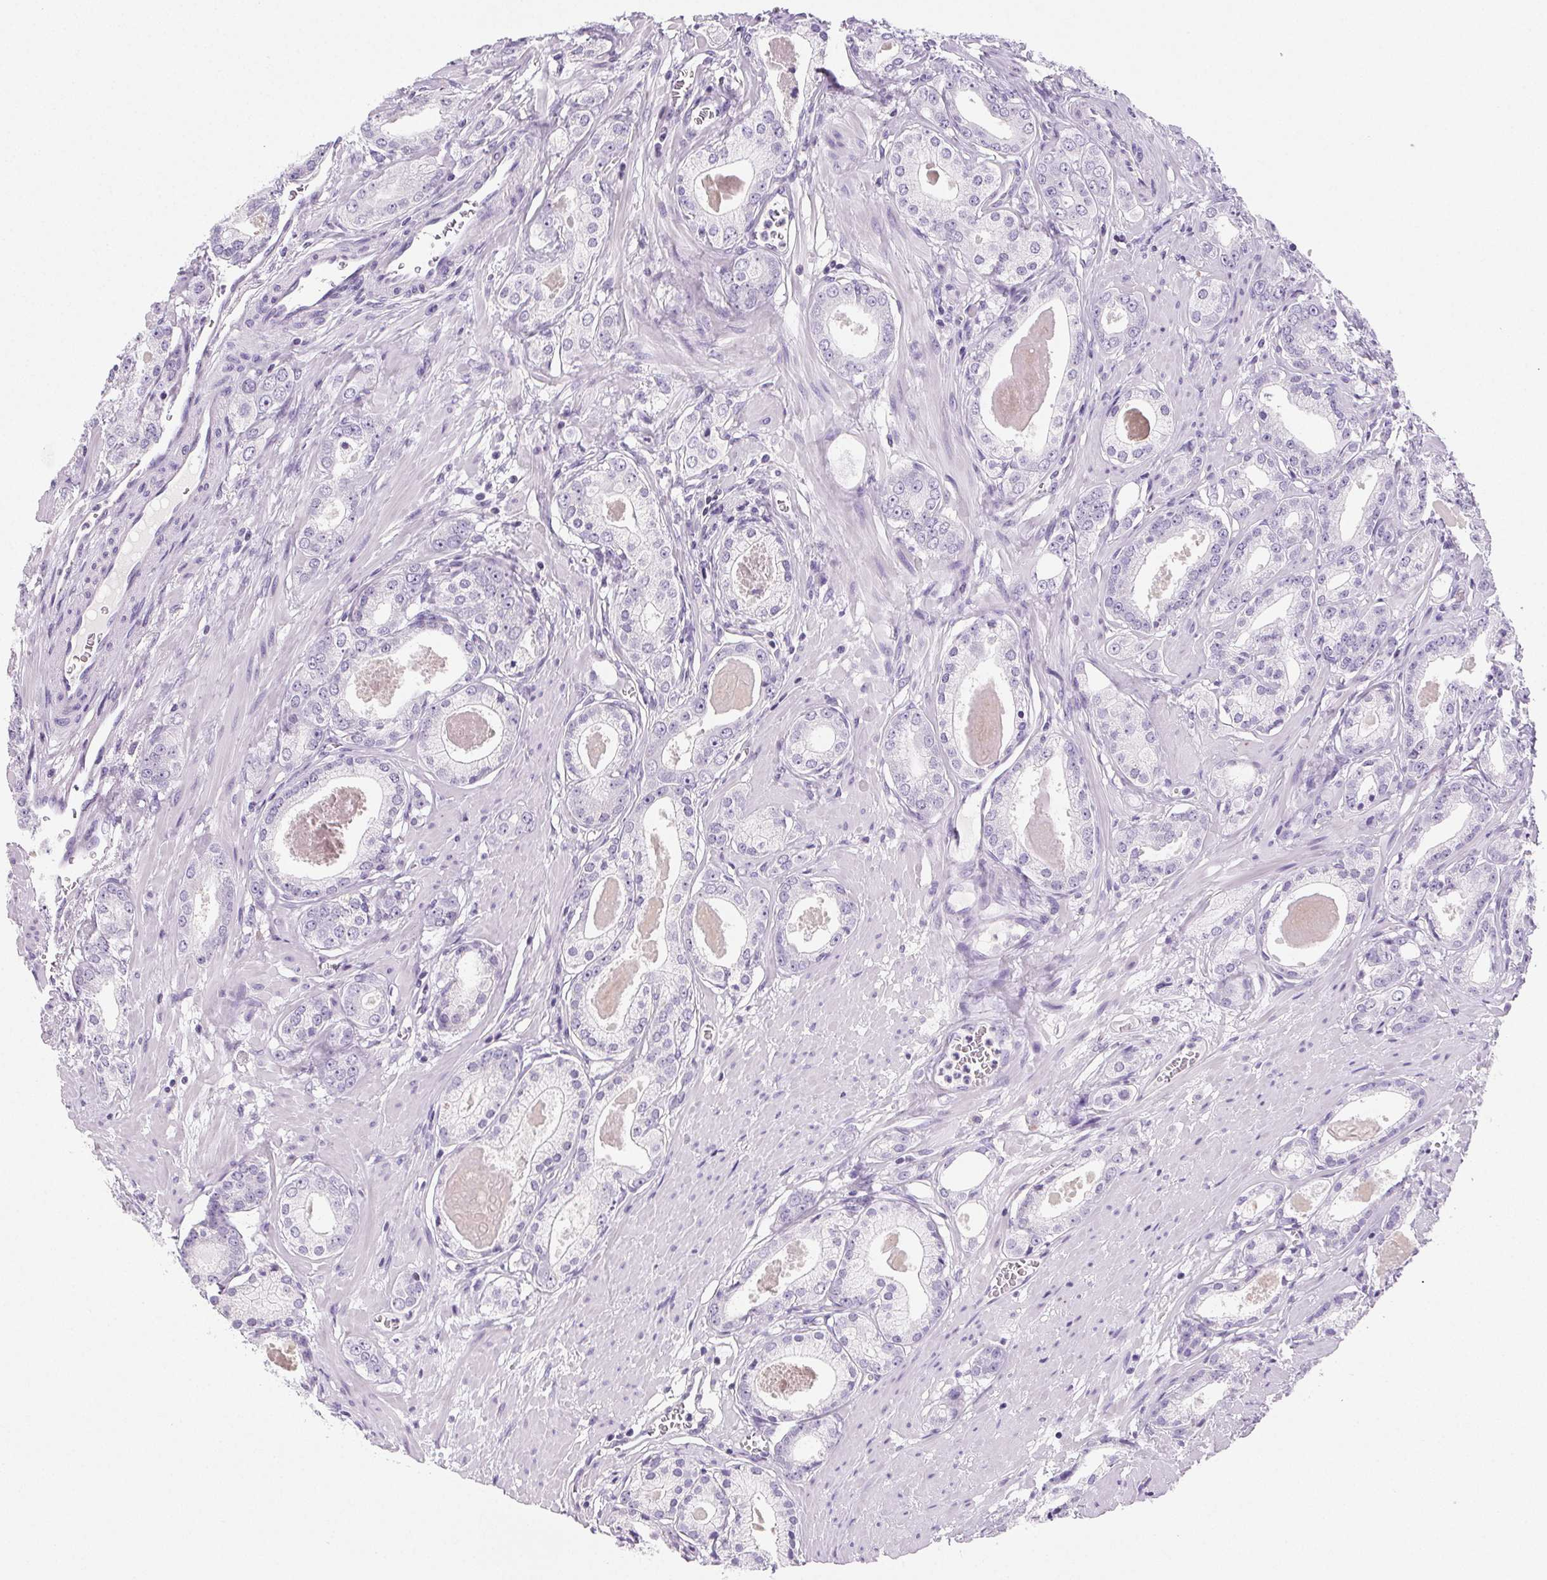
{"staining": {"intensity": "negative", "quantity": "none", "location": "none"}, "tissue": "prostate cancer", "cell_type": "Tumor cells", "image_type": "cancer", "snomed": [{"axis": "morphology", "description": "Adenocarcinoma, NOS"}, {"axis": "morphology", "description": "Adenocarcinoma, Low grade"}, {"axis": "topography", "description": "Prostate"}], "caption": "Tumor cells are negative for brown protein staining in low-grade adenocarcinoma (prostate).", "gene": "BEND2", "patient": {"sex": "male", "age": 64}}